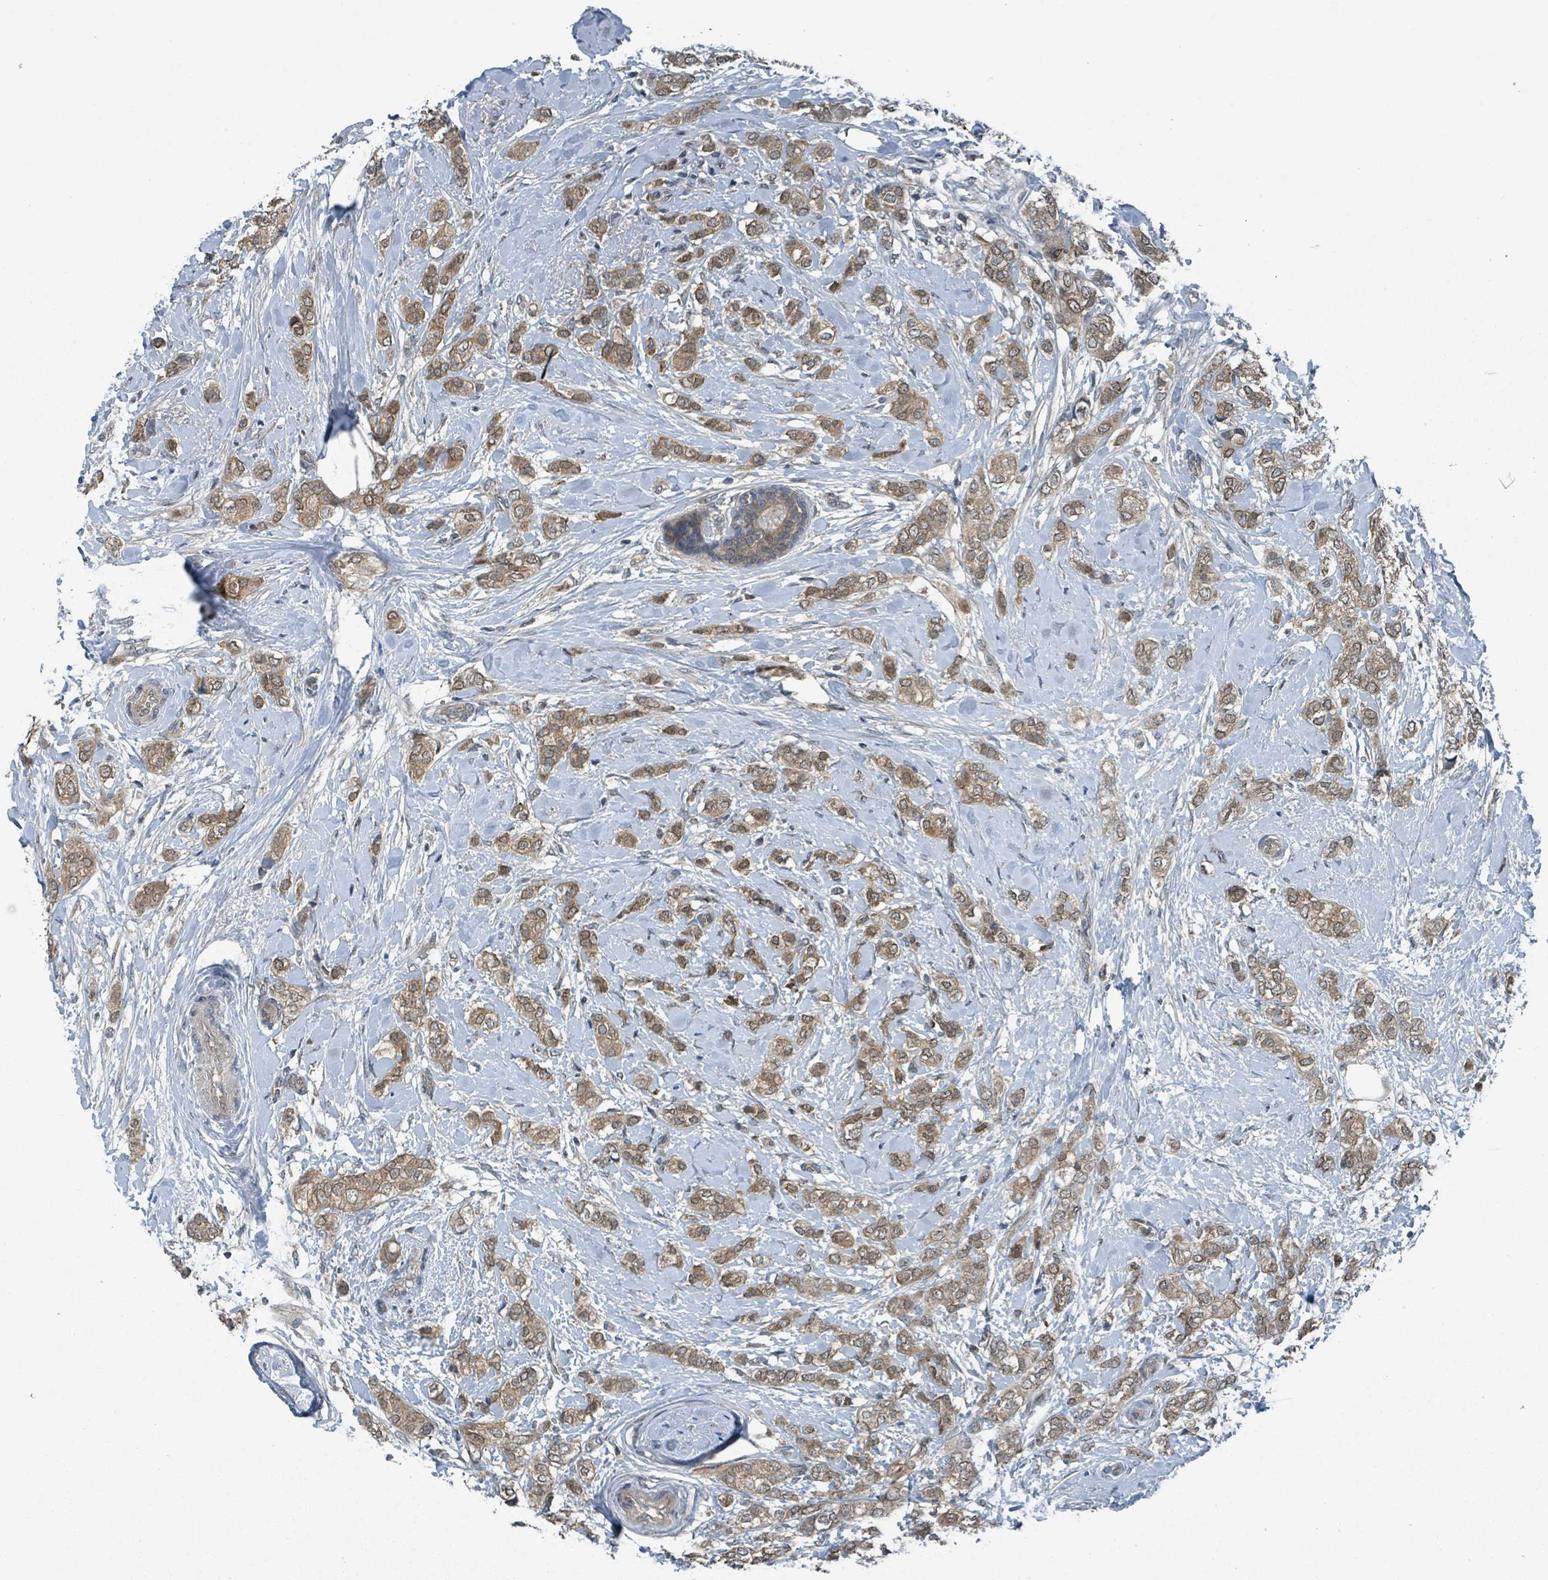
{"staining": {"intensity": "moderate", "quantity": ">75%", "location": "cytoplasmic/membranous,nuclear"}, "tissue": "breast cancer", "cell_type": "Tumor cells", "image_type": "cancer", "snomed": [{"axis": "morphology", "description": "Duct carcinoma"}, {"axis": "topography", "description": "Breast"}], "caption": "IHC (DAB) staining of human breast cancer reveals moderate cytoplasmic/membranous and nuclear protein staining in approximately >75% of tumor cells.", "gene": "GOLGA7", "patient": {"sex": "female", "age": 73}}